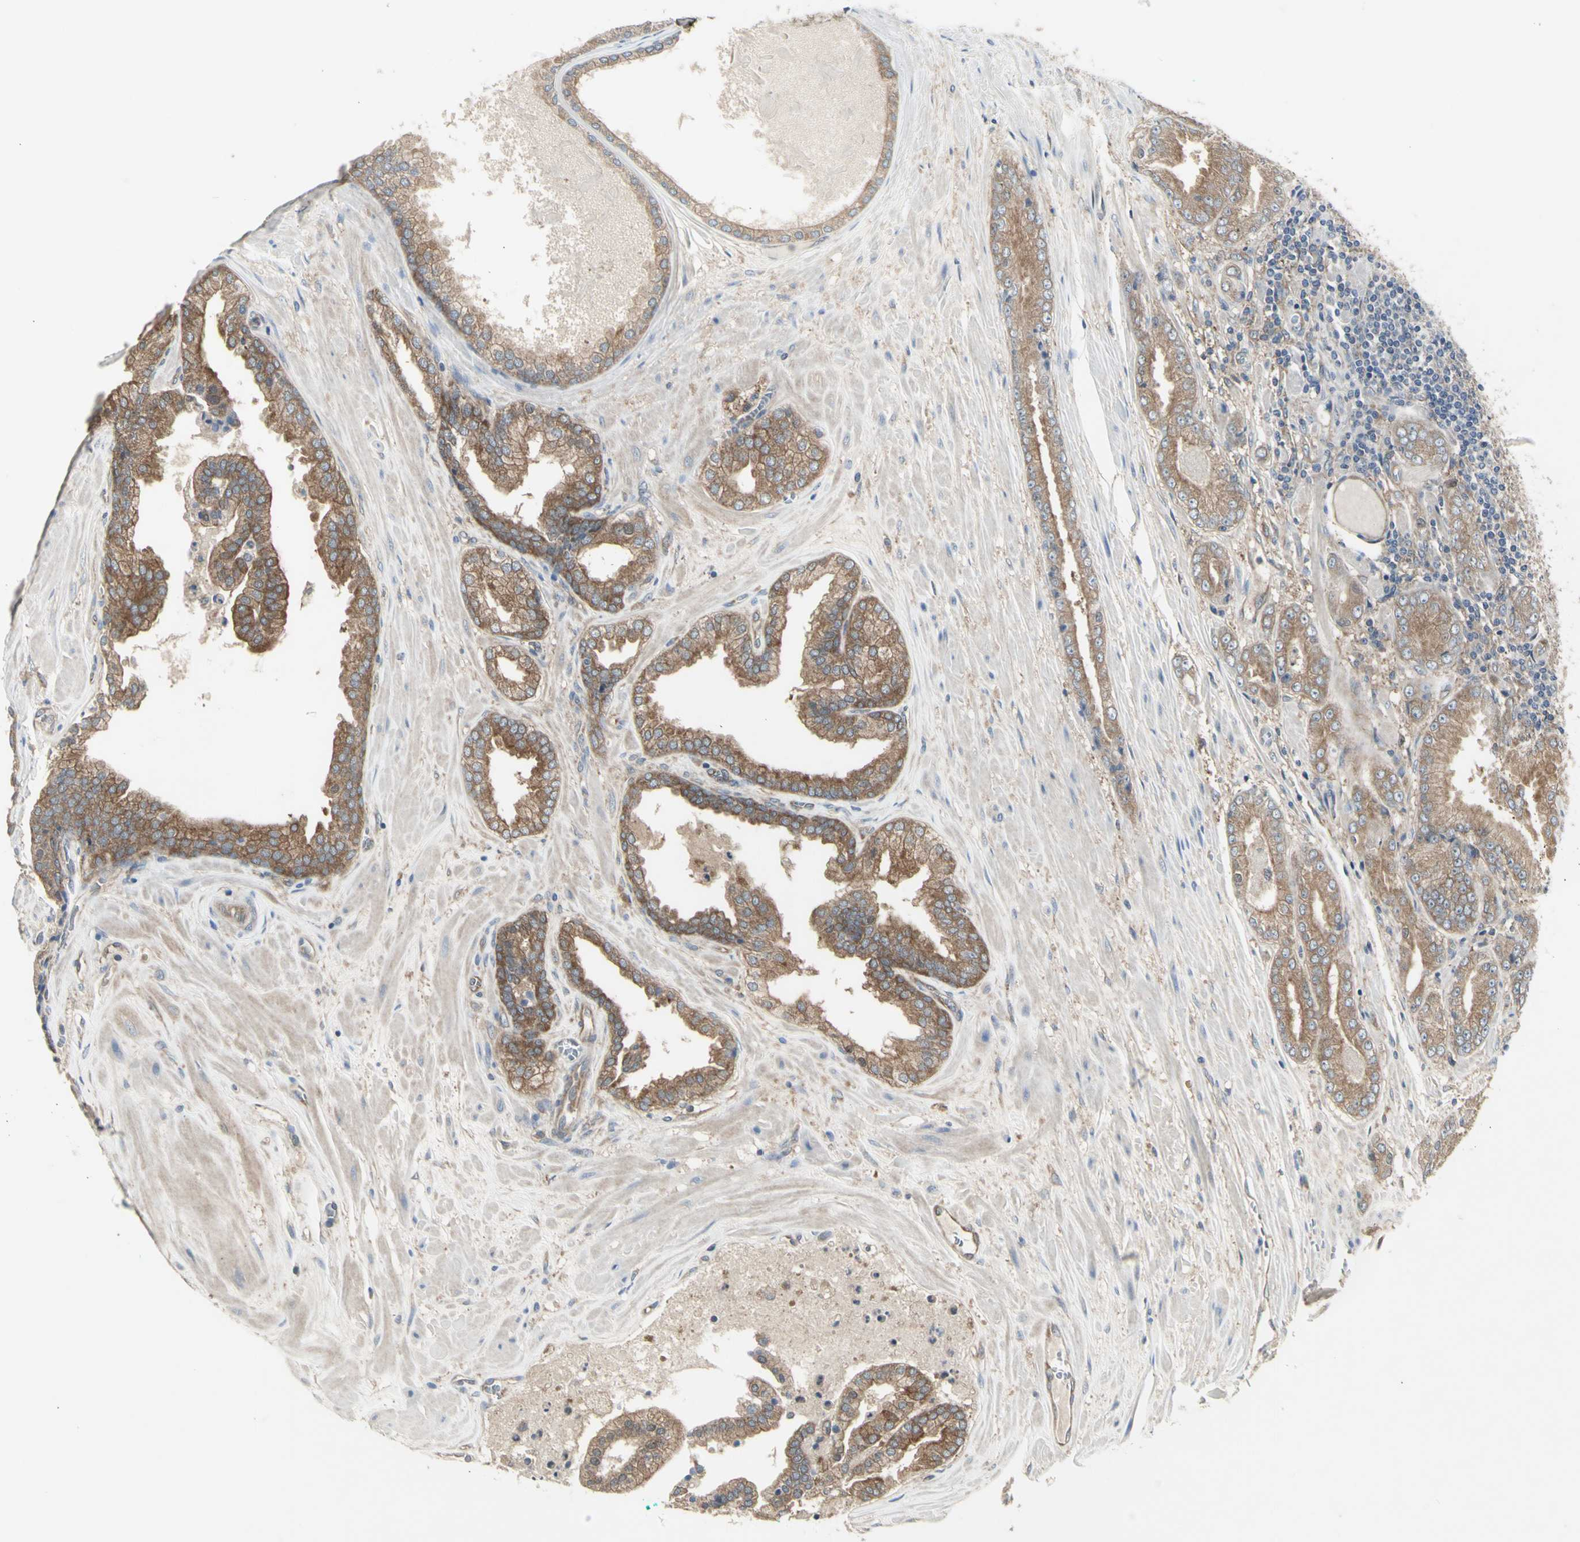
{"staining": {"intensity": "moderate", "quantity": ">75%", "location": "cytoplasmic/membranous"}, "tissue": "prostate cancer", "cell_type": "Tumor cells", "image_type": "cancer", "snomed": [{"axis": "morphology", "description": "Adenocarcinoma, High grade"}, {"axis": "topography", "description": "Prostate"}], "caption": "Immunohistochemical staining of human prostate cancer (high-grade adenocarcinoma) exhibits moderate cytoplasmic/membranous protein positivity in about >75% of tumor cells.", "gene": "CHURC1-FNTB", "patient": {"sex": "male", "age": 59}}